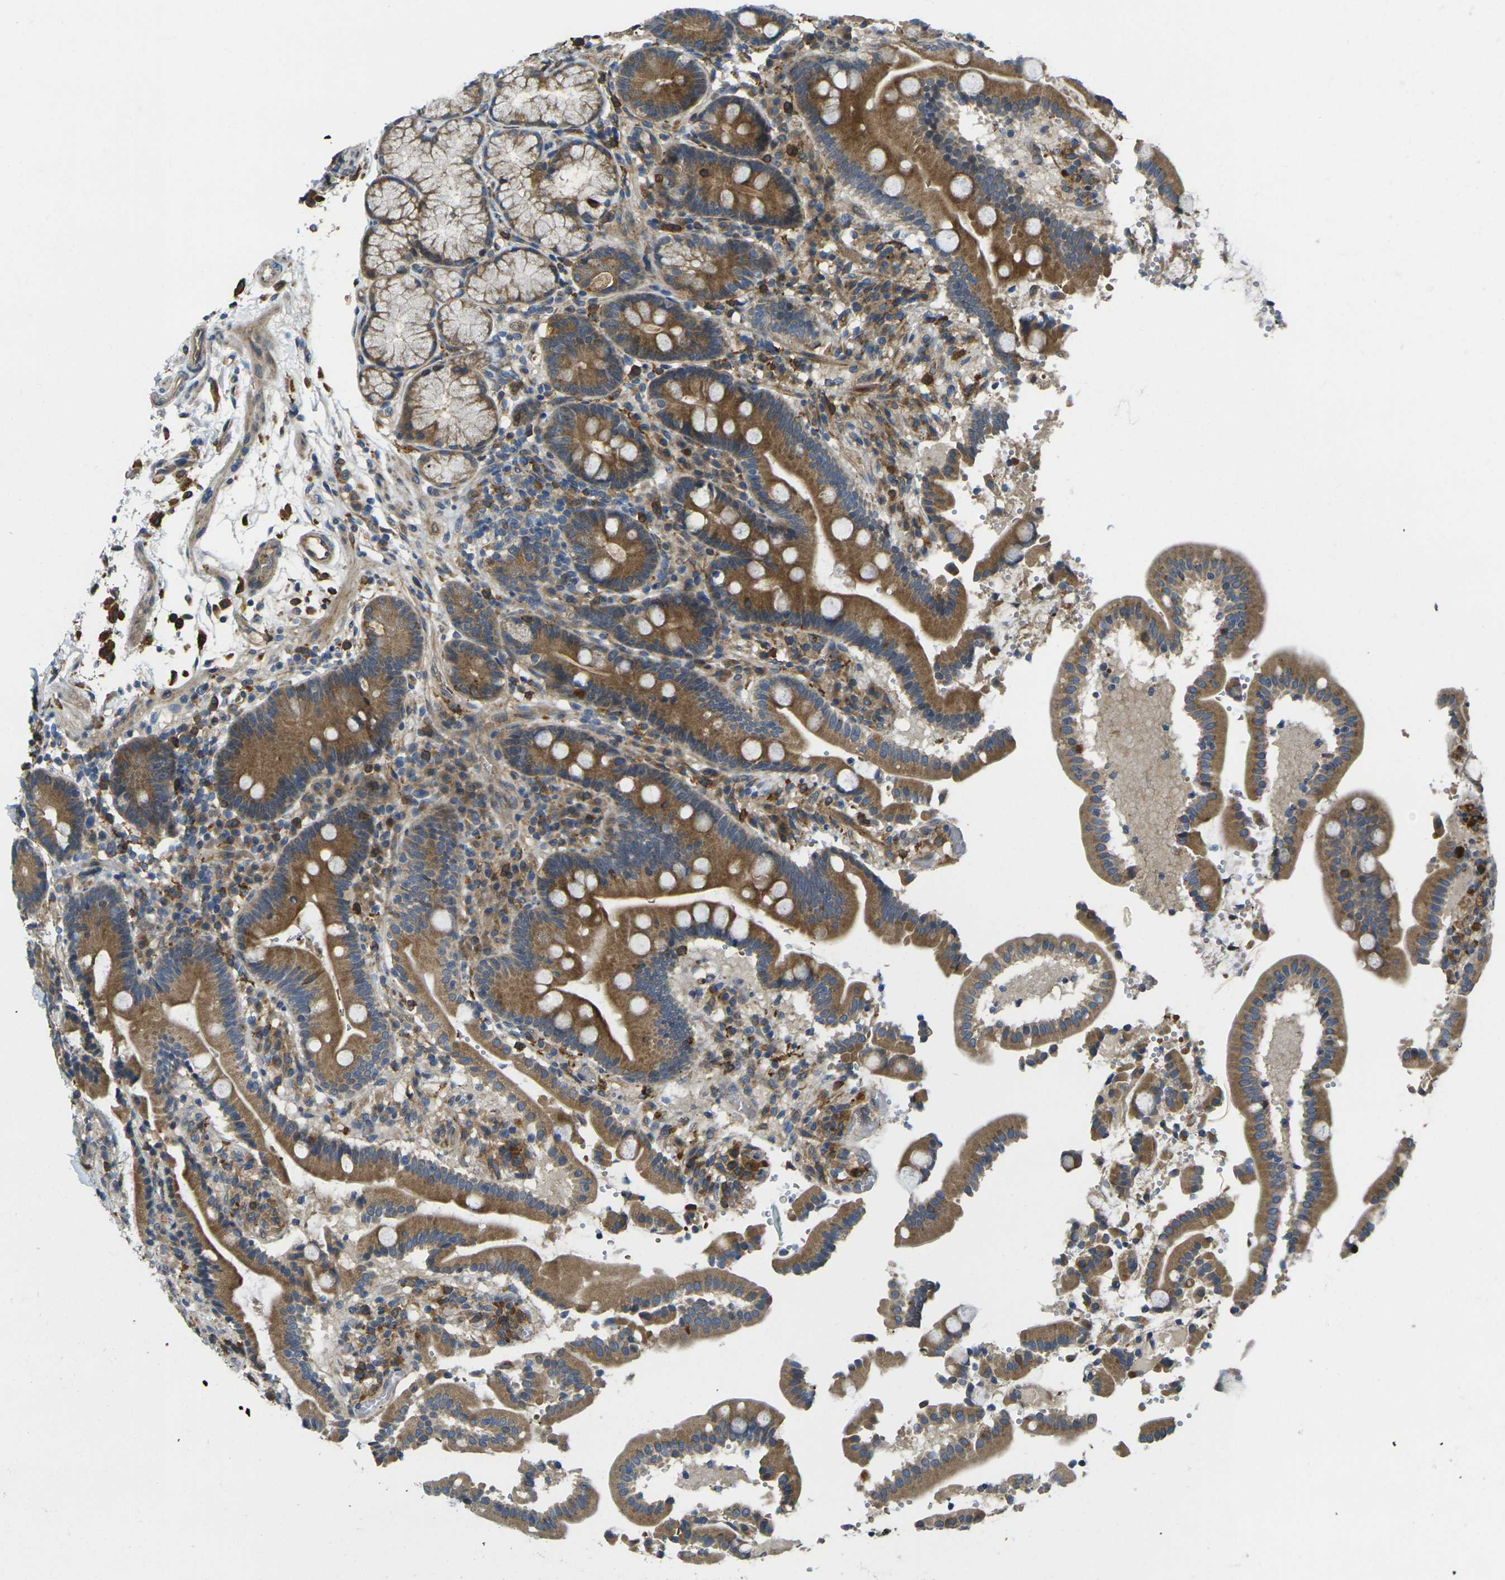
{"staining": {"intensity": "moderate", "quantity": ">75%", "location": "cytoplasmic/membranous"}, "tissue": "duodenum", "cell_type": "Glandular cells", "image_type": "normal", "snomed": [{"axis": "morphology", "description": "Normal tissue, NOS"}, {"axis": "topography", "description": "Small intestine, NOS"}], "caption": "IHC (DAB) staining of benign human duodenum exhibits moderate cytoplasmic/membranous protein expression in about >75% of glandular cells. Using DAB (3,3'-diaminobenzidine) (brown) and hematoxylin (blue) stains, captured at high magnification using brightfield microscopy.", "gene": "FZD1", "patient": {"sex": "female", "age": 71}}